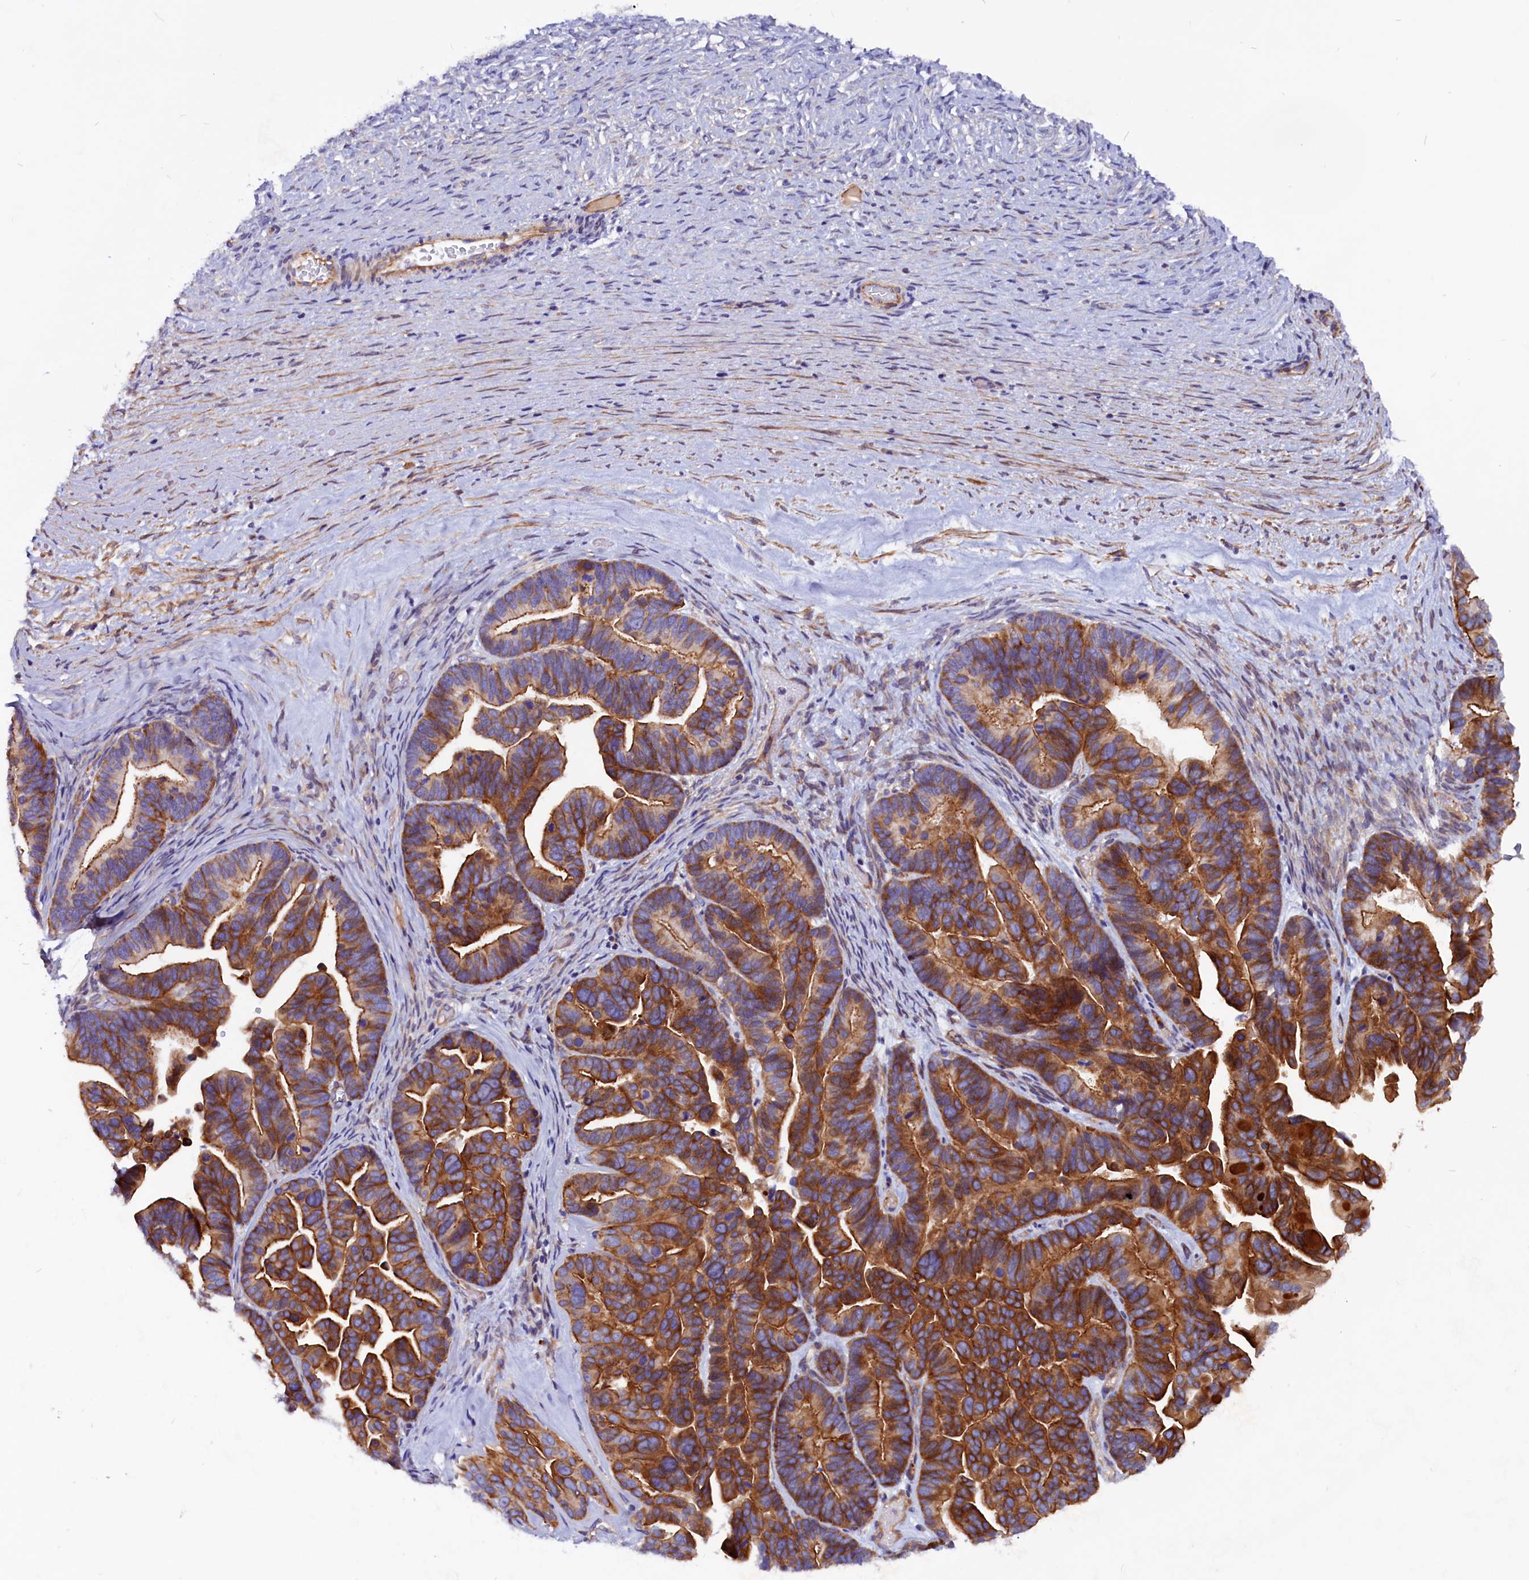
{"staining": {"intensity": "moderate", "quantity": ">75%", "location": "cytoplasmic/membranous"}, "tissue": "ovarian cancer", "cell_type": "Tumor cells", "image_type": "cancer", "snomed": [{"axis": "morphology", "description": "Cystadenocarcinoma, serous, NOS"}, {"axis": "topography", "description": "Ovary"}], "caption": "About >75% of tumor cells in ovarian cancer (serous cystadenocarcinoma) show moderate cytoplasmic/membranous protein staining as visualized by brown immunohistochemical staining.", "gene": "ZNF749", "patient": {"sex": "female", "age": 56}}